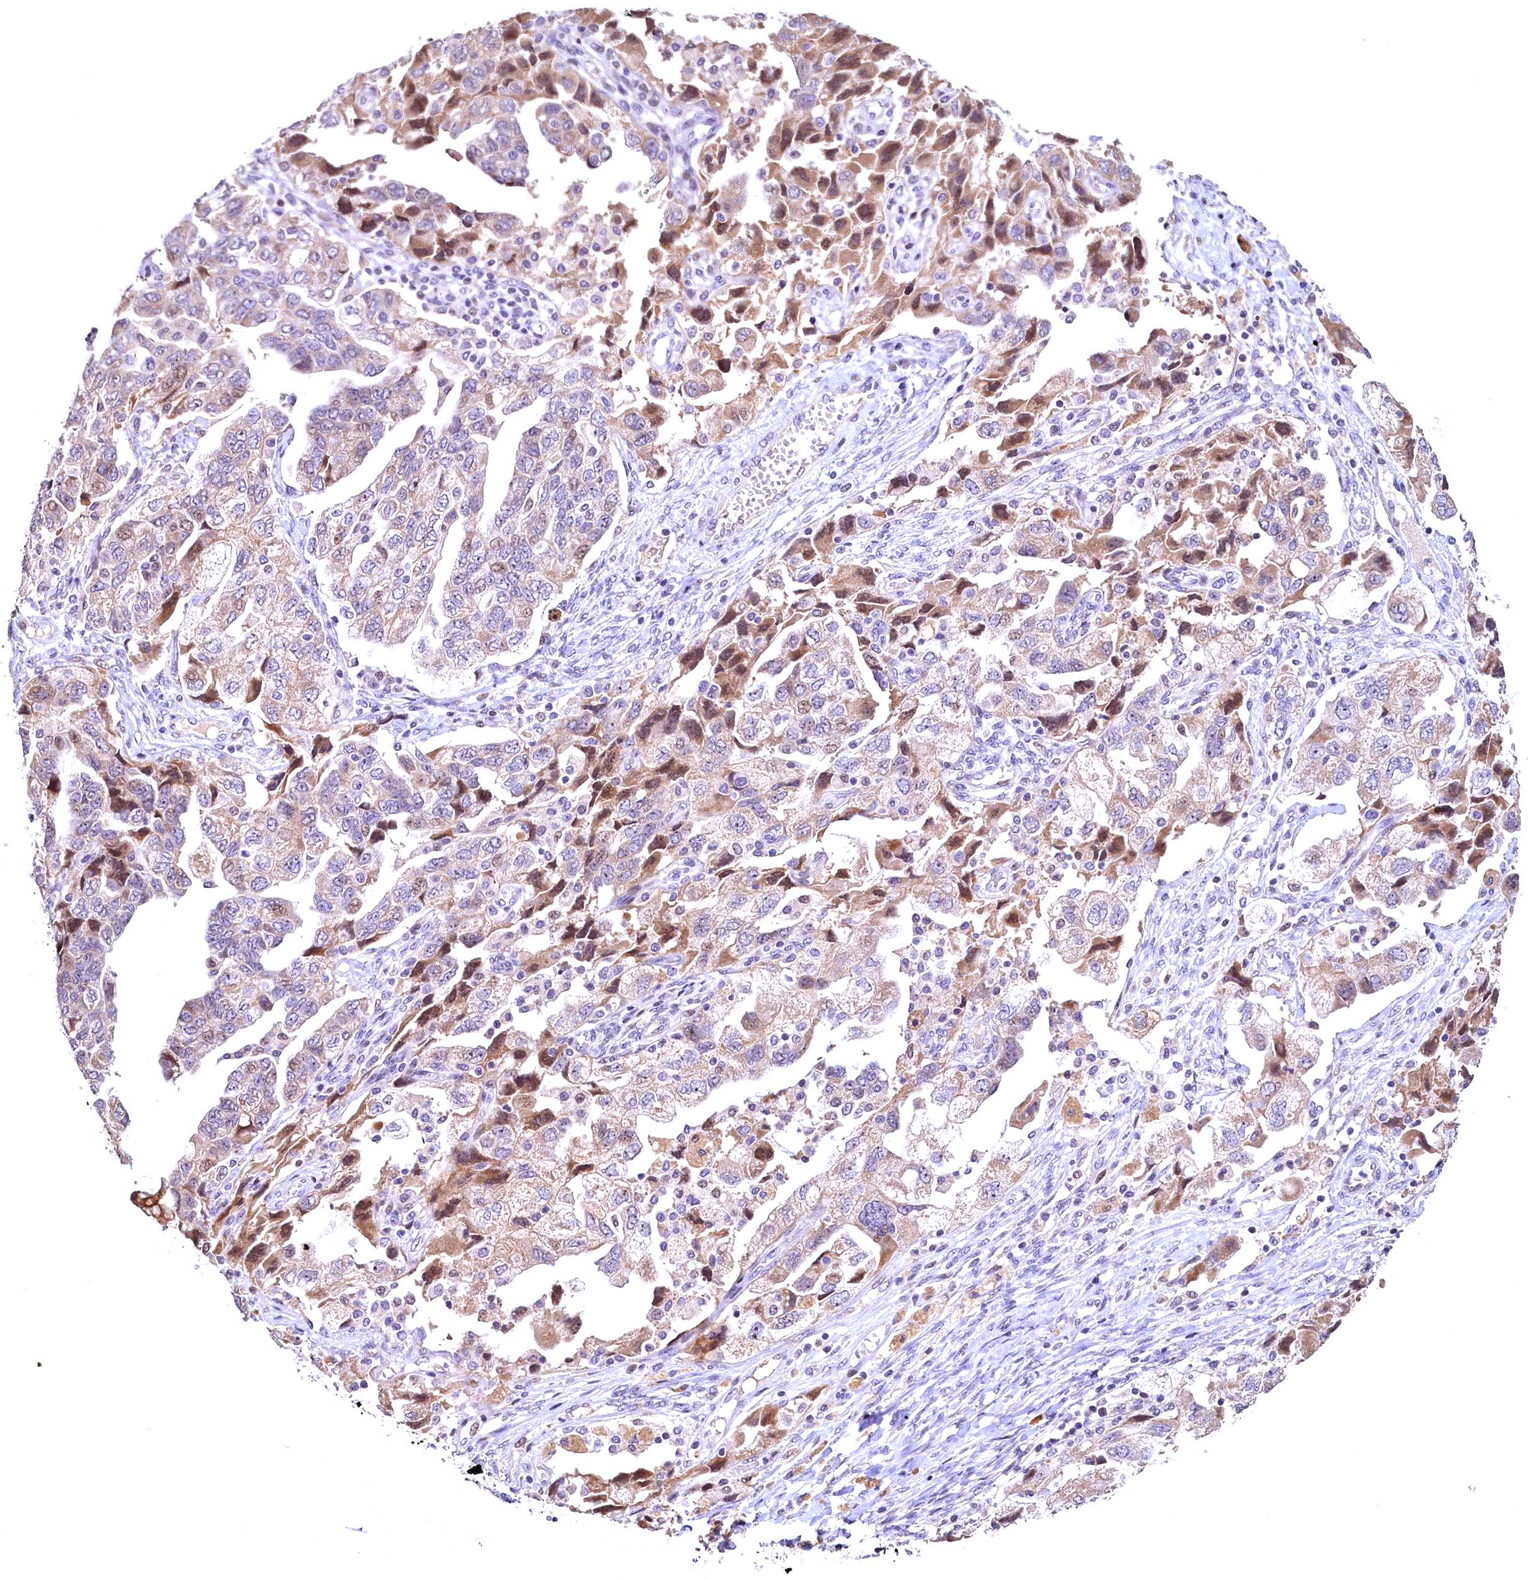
{"staining": {"intensity": "moderate", "quantity": "<25%", "location": "cytoplasmic/membranous,nuclear"}, "tissue": "ovarian cancer", "cell_type": "Tumor cells", "image_type": "cancer", "snomed": [{"axis": "morphology", "description": "Carcinoma, NOS"}, {"axis": "morphology", "description": "Cystadenocarcinoma, serous, NOS"}, {"axis": "topography", "description": "Ovary"}], "caption": "Moderate cytoplasmic/membranous and nuclear protein staining is appreciated in approximately <25% of tumor cells in ovarian cancer.", "gene": "LATS2", "patient": {"sex": "female", "age": 69}}